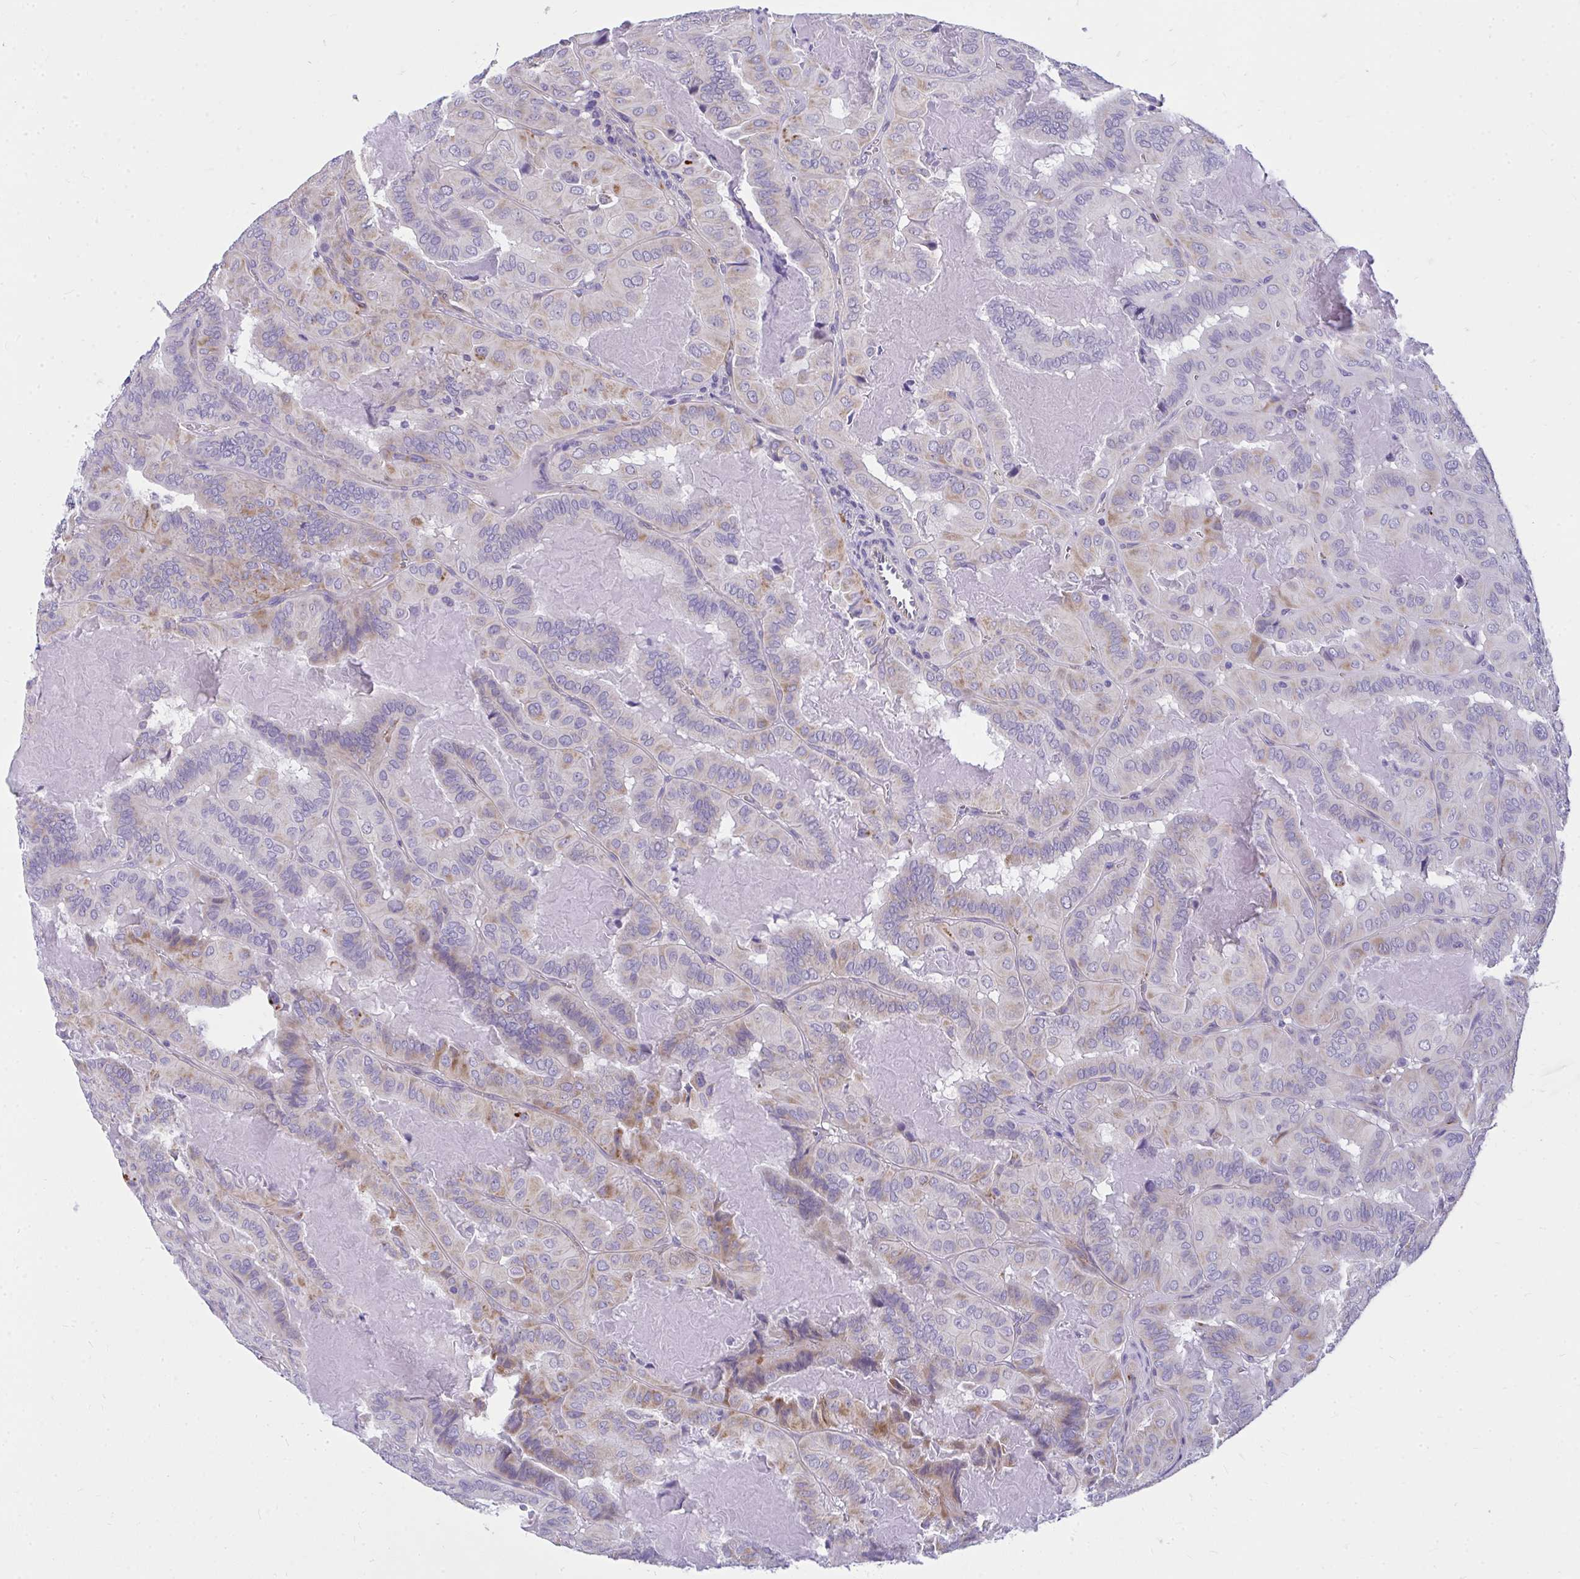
{"staining": {"intensity": "moderate", "quantity": "<25%", "location": "cytoplasmic/membranous"}, "tissue": "thyroid cancer", "cell_type": "Tumor cells", "image_type": "cancer", "snomed": [{"axis": "morphology", "description": "Papillary adenocarcinoma, NOS"}, {"axis": "topography", "description": "Thyroid gland"}], "caption": "Brown immunohistochemical staining in human papillary adenocarcinoma (thyroid) demonstrates moderate cytoplasmic/membranous positivity in approximately <25% of tumor cells.", "gene": "TSBP1", "patient": {"sex": "female", "age": 46}}